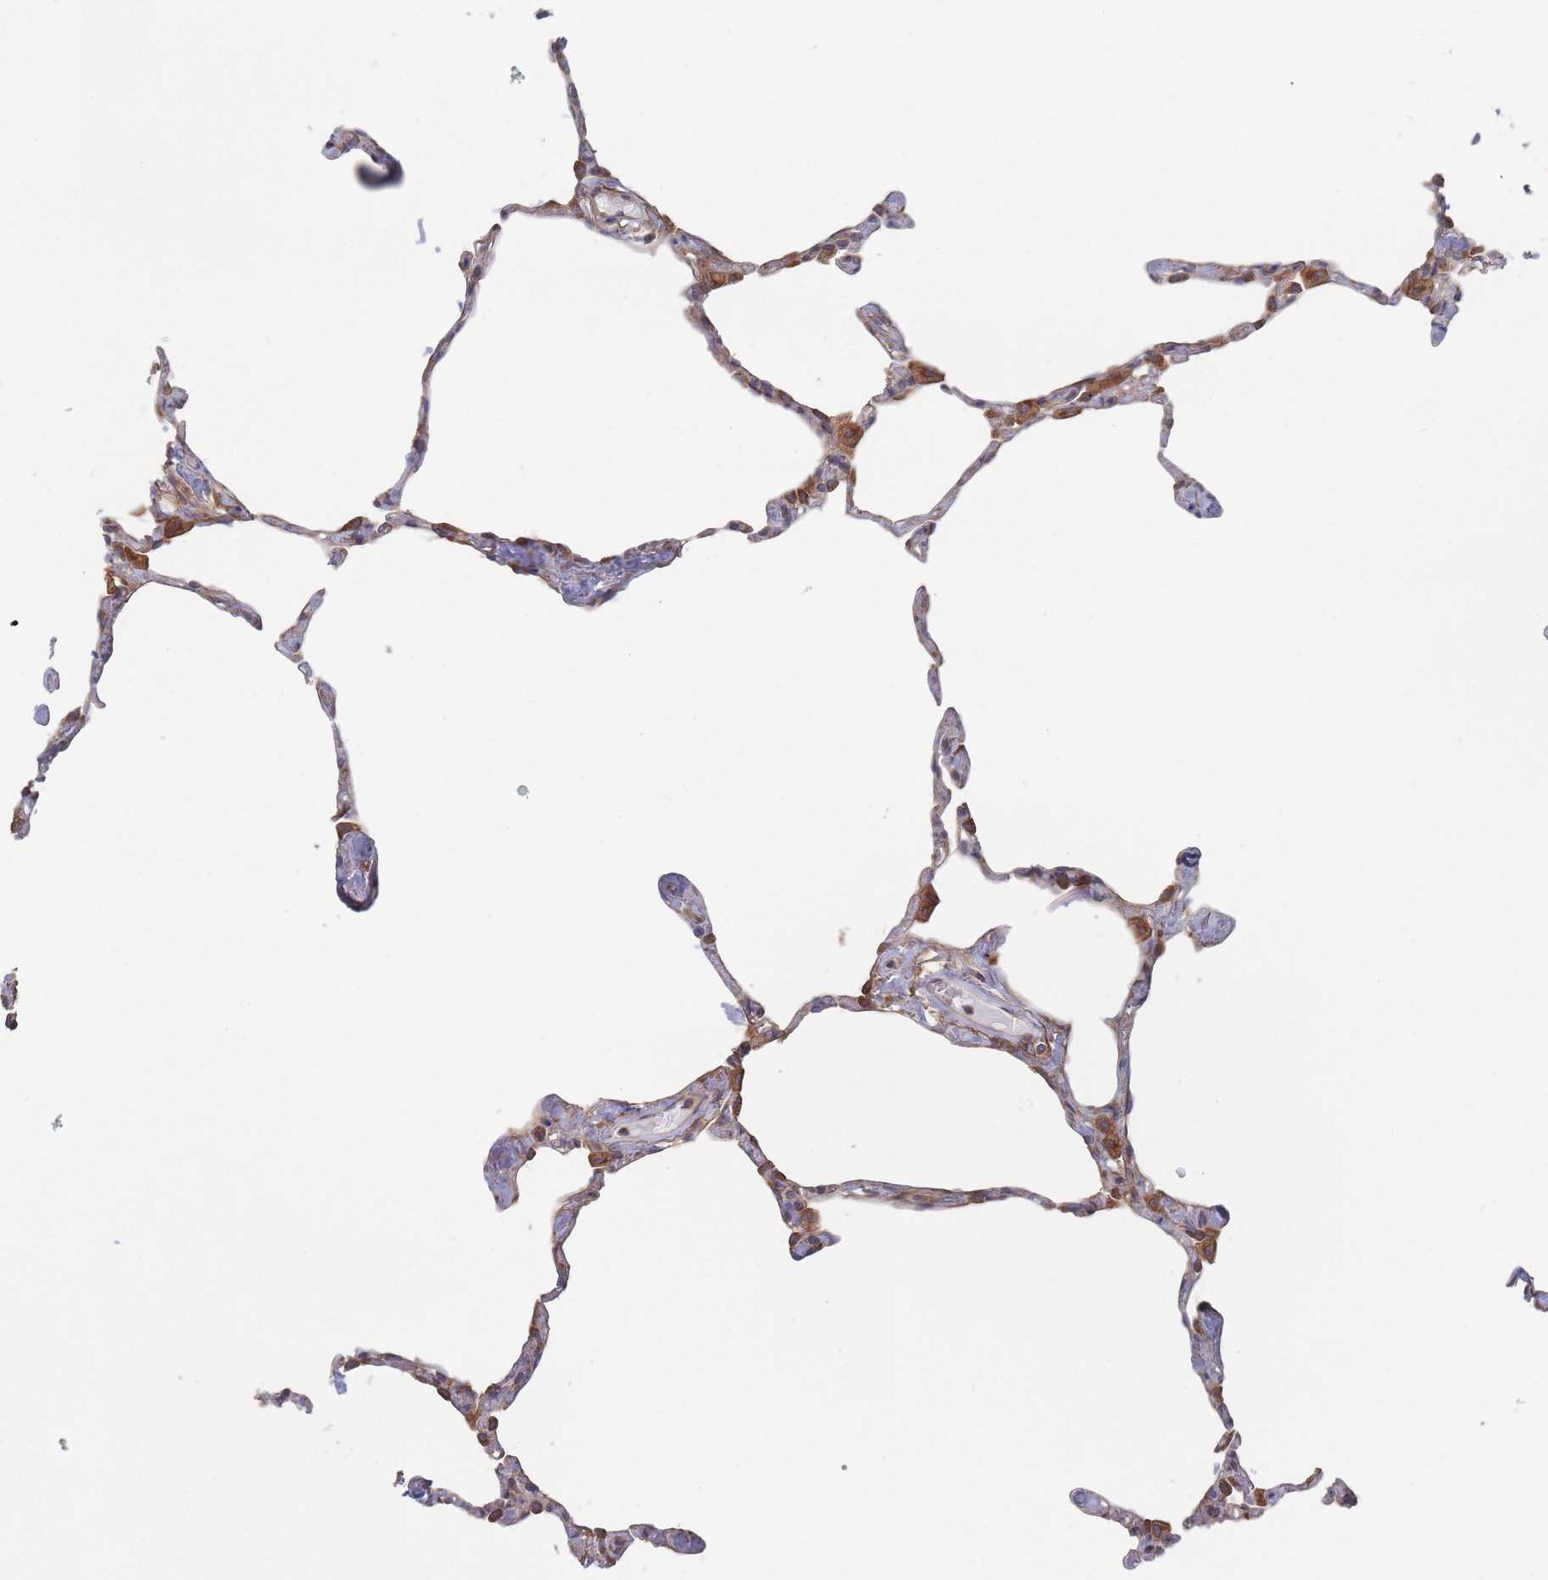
{"staining": {"intensity": "weak", "quantity": "<25%", "location": "cytoplasmic/membranous"}, "tissue": "lung", "cell_type": "Alveolar cells", "image_type": "normal", "snomed": [{"axis": "morphology", "description": "Normal tissue, NOS"}, {"axis": "topography", "description": "Lung"}], "caption": "Immunohistochemical staining of unremarkable lung shows no significant staining in alveolar cells. (Stains: DAB immunohistochemistry with hematoxylin counter stain, Microscopy: brightfield microscopy at high magnification).", "gene": "KDSR", "patient": {"sex": "male", "age": 65}}